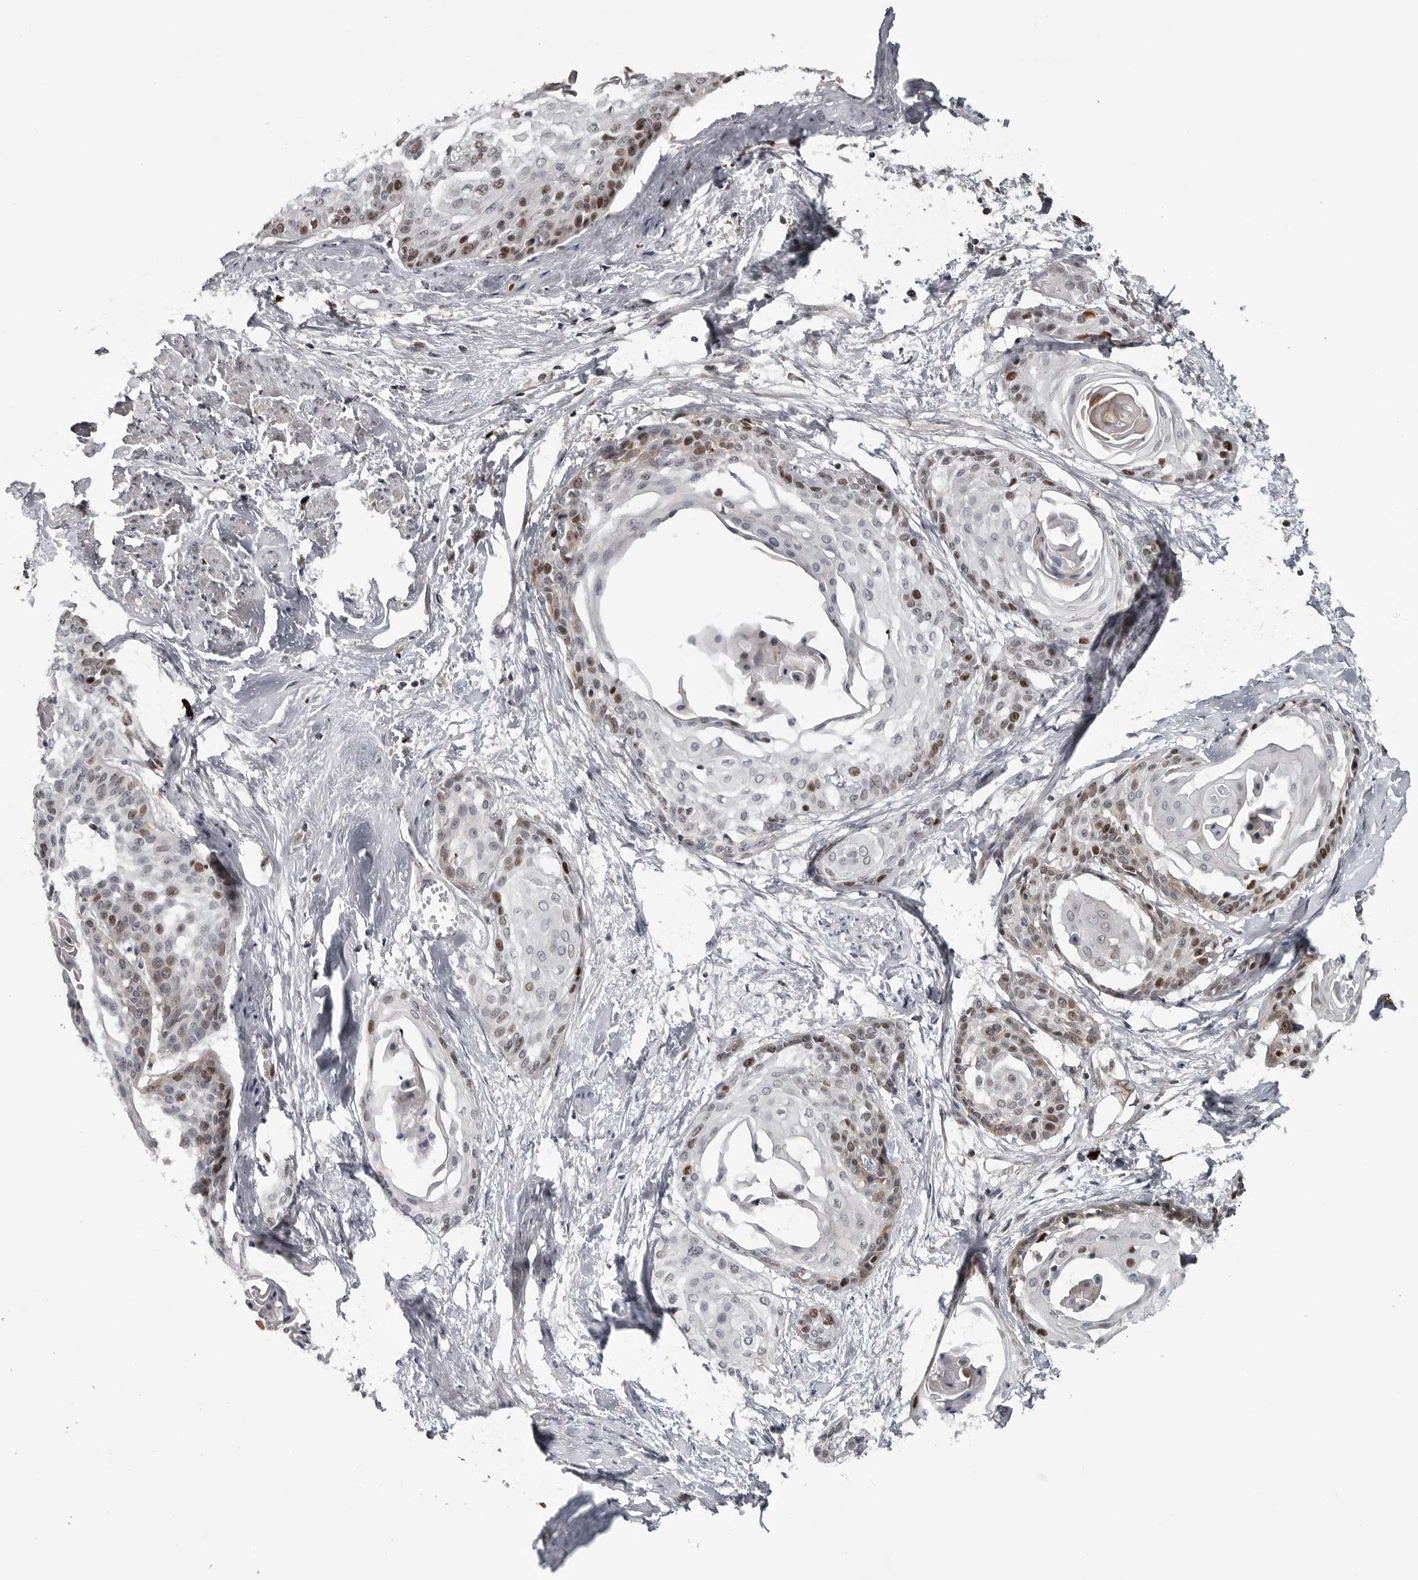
{"staining": {"intensity": "moderate", "quantity": "25%-75%", "location": "nuclear"}, "tissue": "cervical cancer", "cell_type": "Tumor cells", "image_type": "cancer", "snomed": [{"axis": "morphology", "description": "Squamous cell carcinoma, NOS"}, {"axis": "topography", "description": "Cervix"}], "caption": "Cervical squamous cell carcinoma stained with a brown dye displays moderate nuclear positive expression in approximately 25%-75% of tumor cells.", "gene": "ZNF277", "patient": {"sex": "female", "age": 57}}